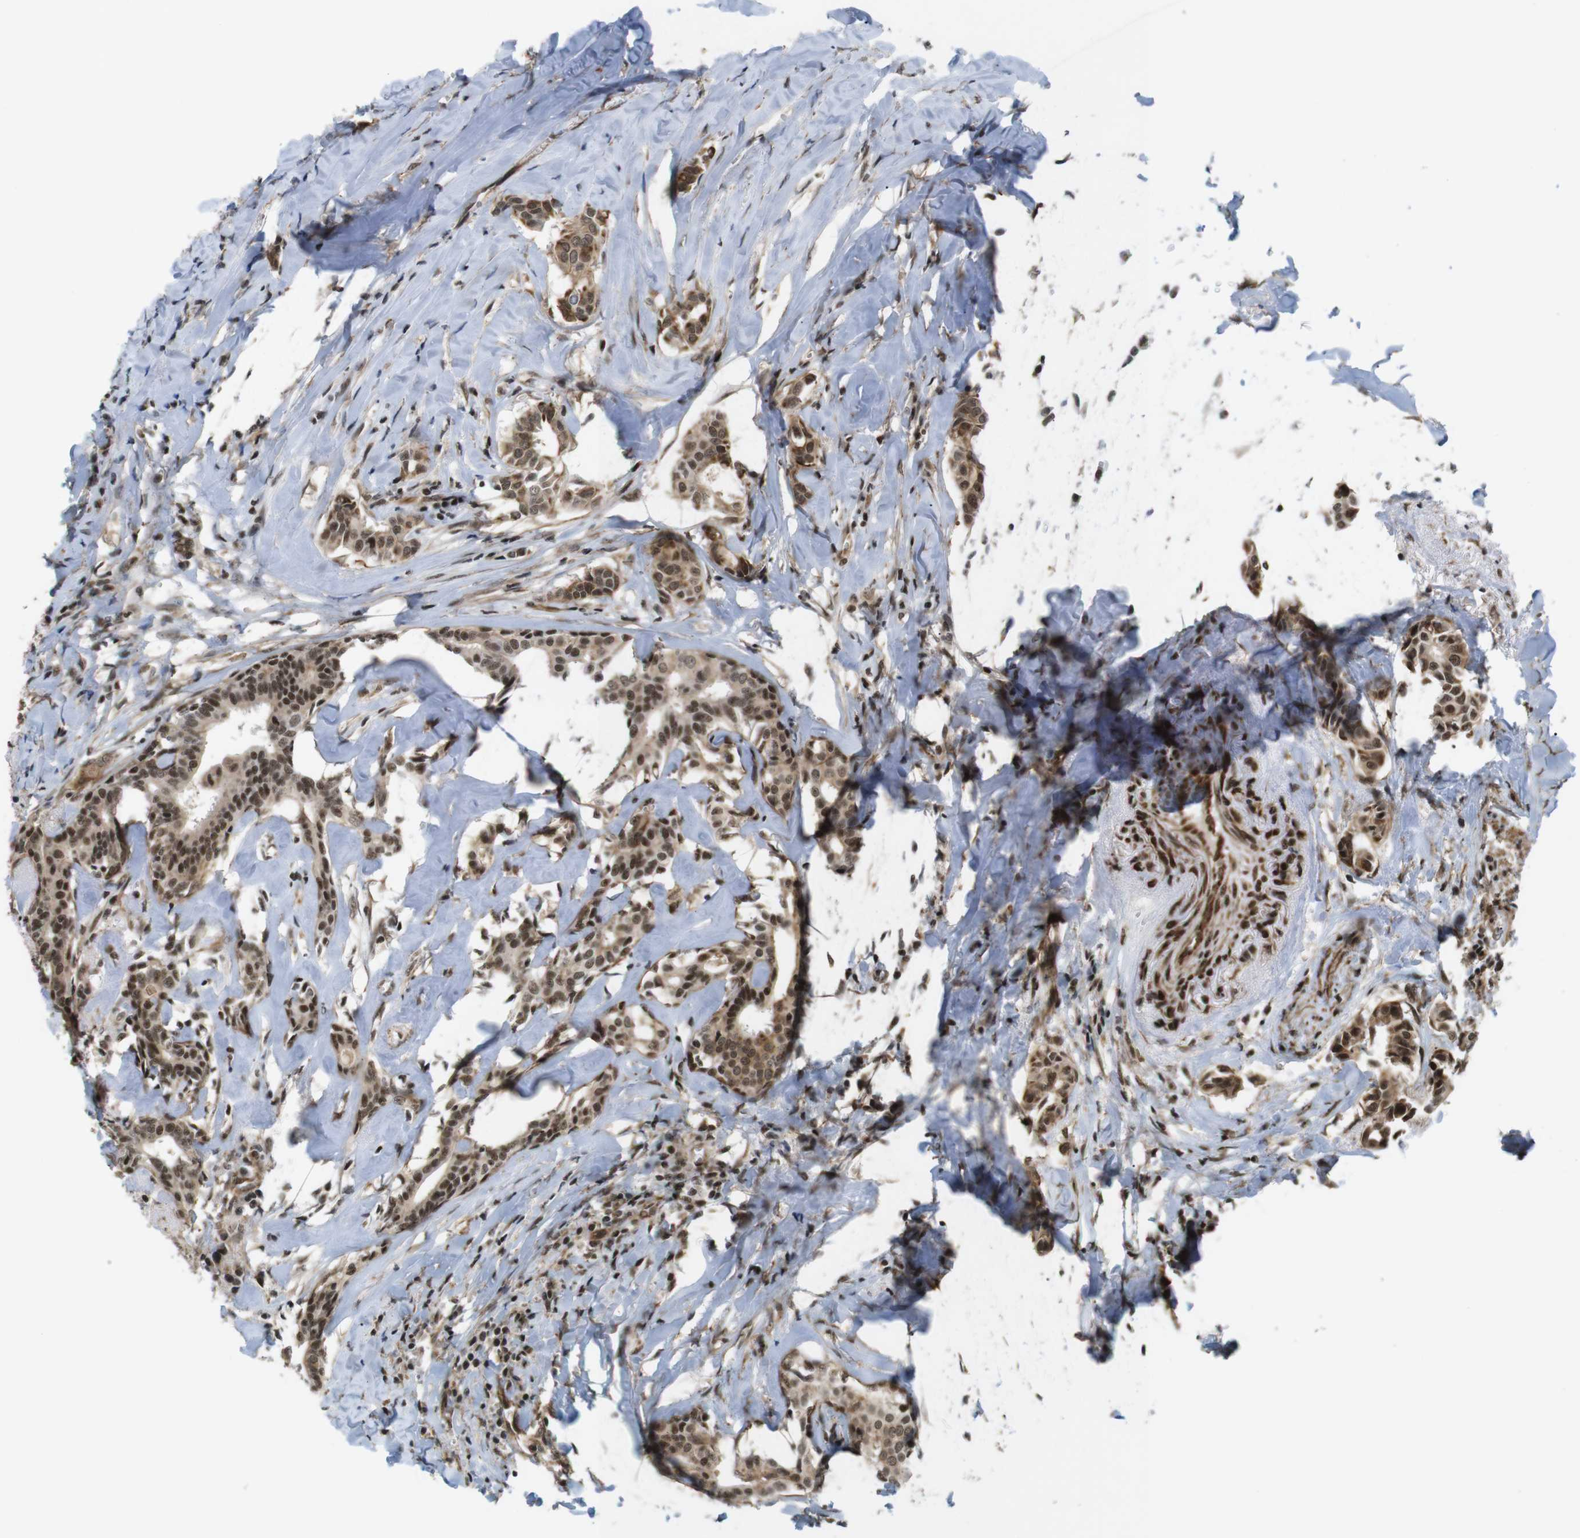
{"staining": {"intensity": "moderate", "quantity": ">75%", "location": "cytoplasmic/membranous,nuclear"}, "tissue": "head and neck cancer", "cell_type": "Tumor cells", "image_type": "cancer", "snomed": [{"axis": "morphology", "description": "Adenocarcinoma, NOS"}, {"axis": "topography", "description": "Salivary gland"}, {"axis": "topography", "description": "Head-Neck"}], "caption": "Tumor cells display moderate cytoplasmic/membranous and nuclear expression in approximately >75% of cells in adenocarcinoma (head and neck). The staining was performed using DAB (3,3'-diaminobenzidine) to visualize the protein expression in brown, while the nuclei were stained in blue with hematoxylin (Magnification: 20x).", "gene": "SP2", "patient": {"sex": "female", "age": 59}}